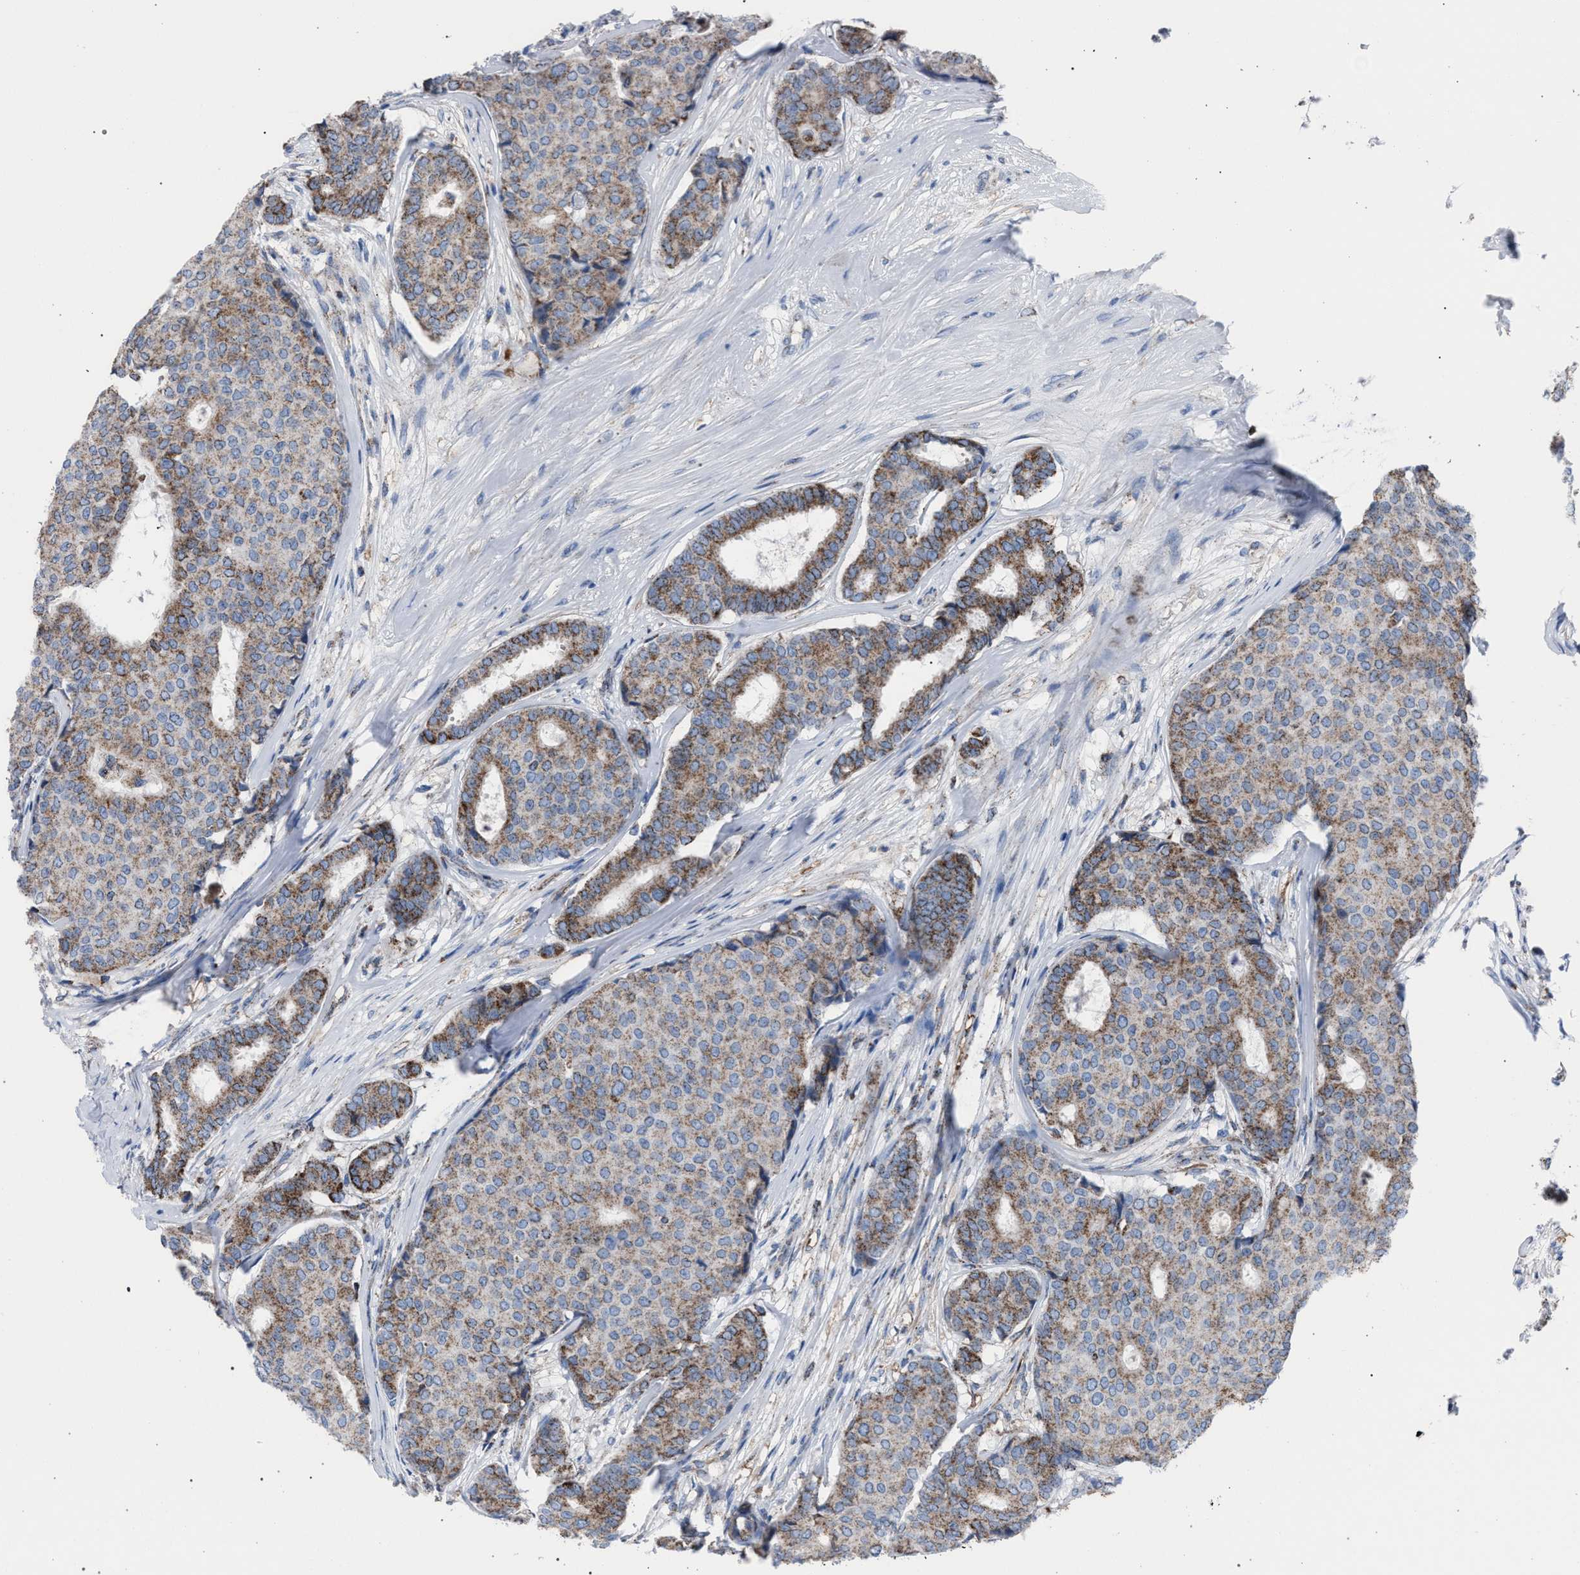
{"staining": {"intensity": "moderate", "quantity": ">75%", "location": "cytoplasmic/membranous"}, "tissue": "breast cancer", "cell_type": "Tumor cells", "image_type": "cancer", "snomed": [{"axis": "morphology", "description": "Duct carcinoma"}, {"axis": "topography", "description": "Breast"}], "caption": "Immunohistochemical staining of human breast intraductal carcinoma reveals medium levels of moderate cytoplasmic/membranous positivity in about >75% of tumor cells.", "gene": "HSD17B4", "patient": {"sex": "female", "age": 75}}